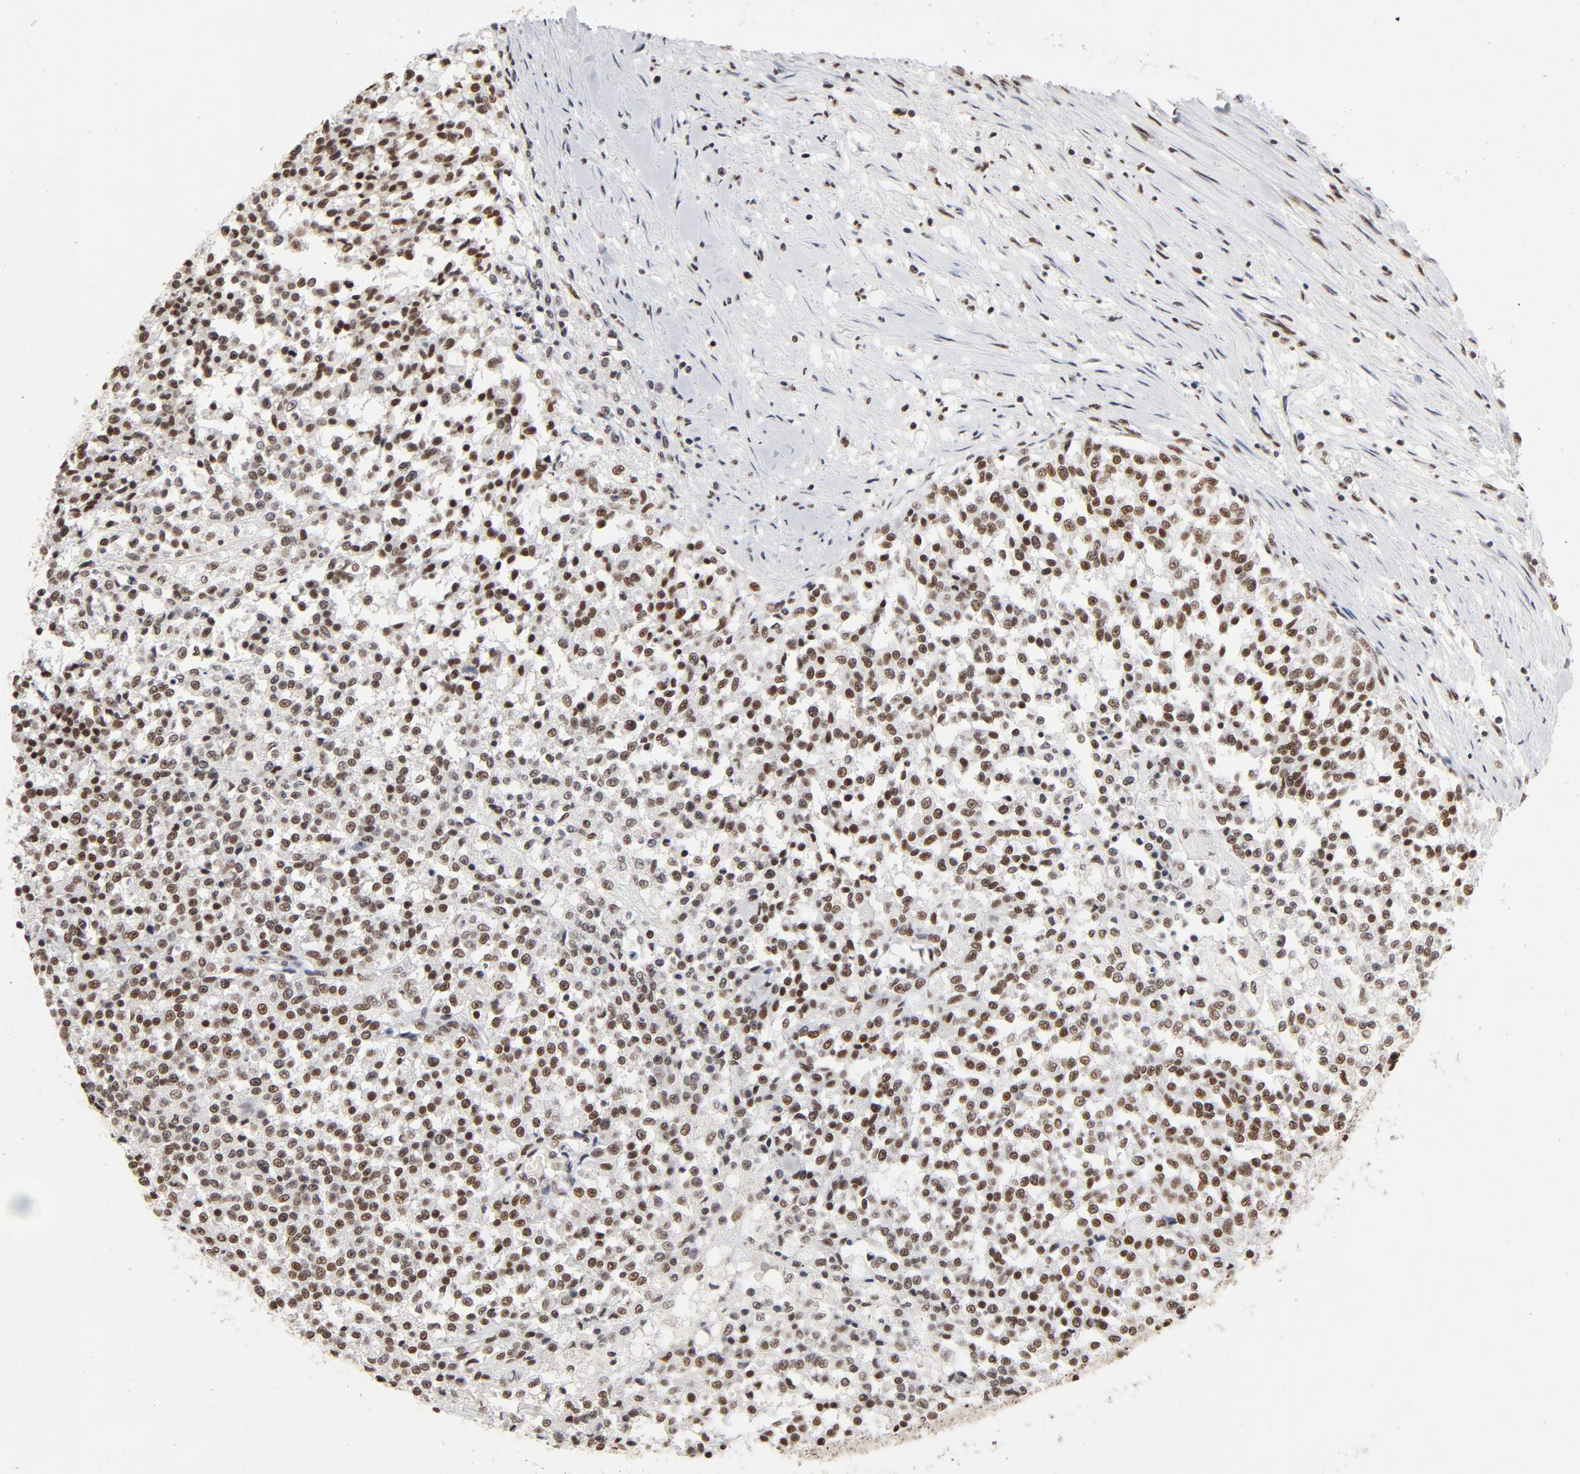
{"staining": {"intensity": "moderate", "quantity": ">75%", "location": "nuclear"}, "tissue": "testis cancer", "cell_type": "Tumor cells", "image_type": "cancer", "snomed": [{"axis": "morphology", "description": "Seminoma, NOS"}, {"axis": "topography", "description": "Testis"}], "caption": "High-power microscopy captured an immunohistochemistry (IHC) image of testis cancer (seminoma), revealing moderate nuclear staining in about >75% of tumor cells.", "gene": "TP53BP1", "patient": {"sex": "male", "age": 59}}